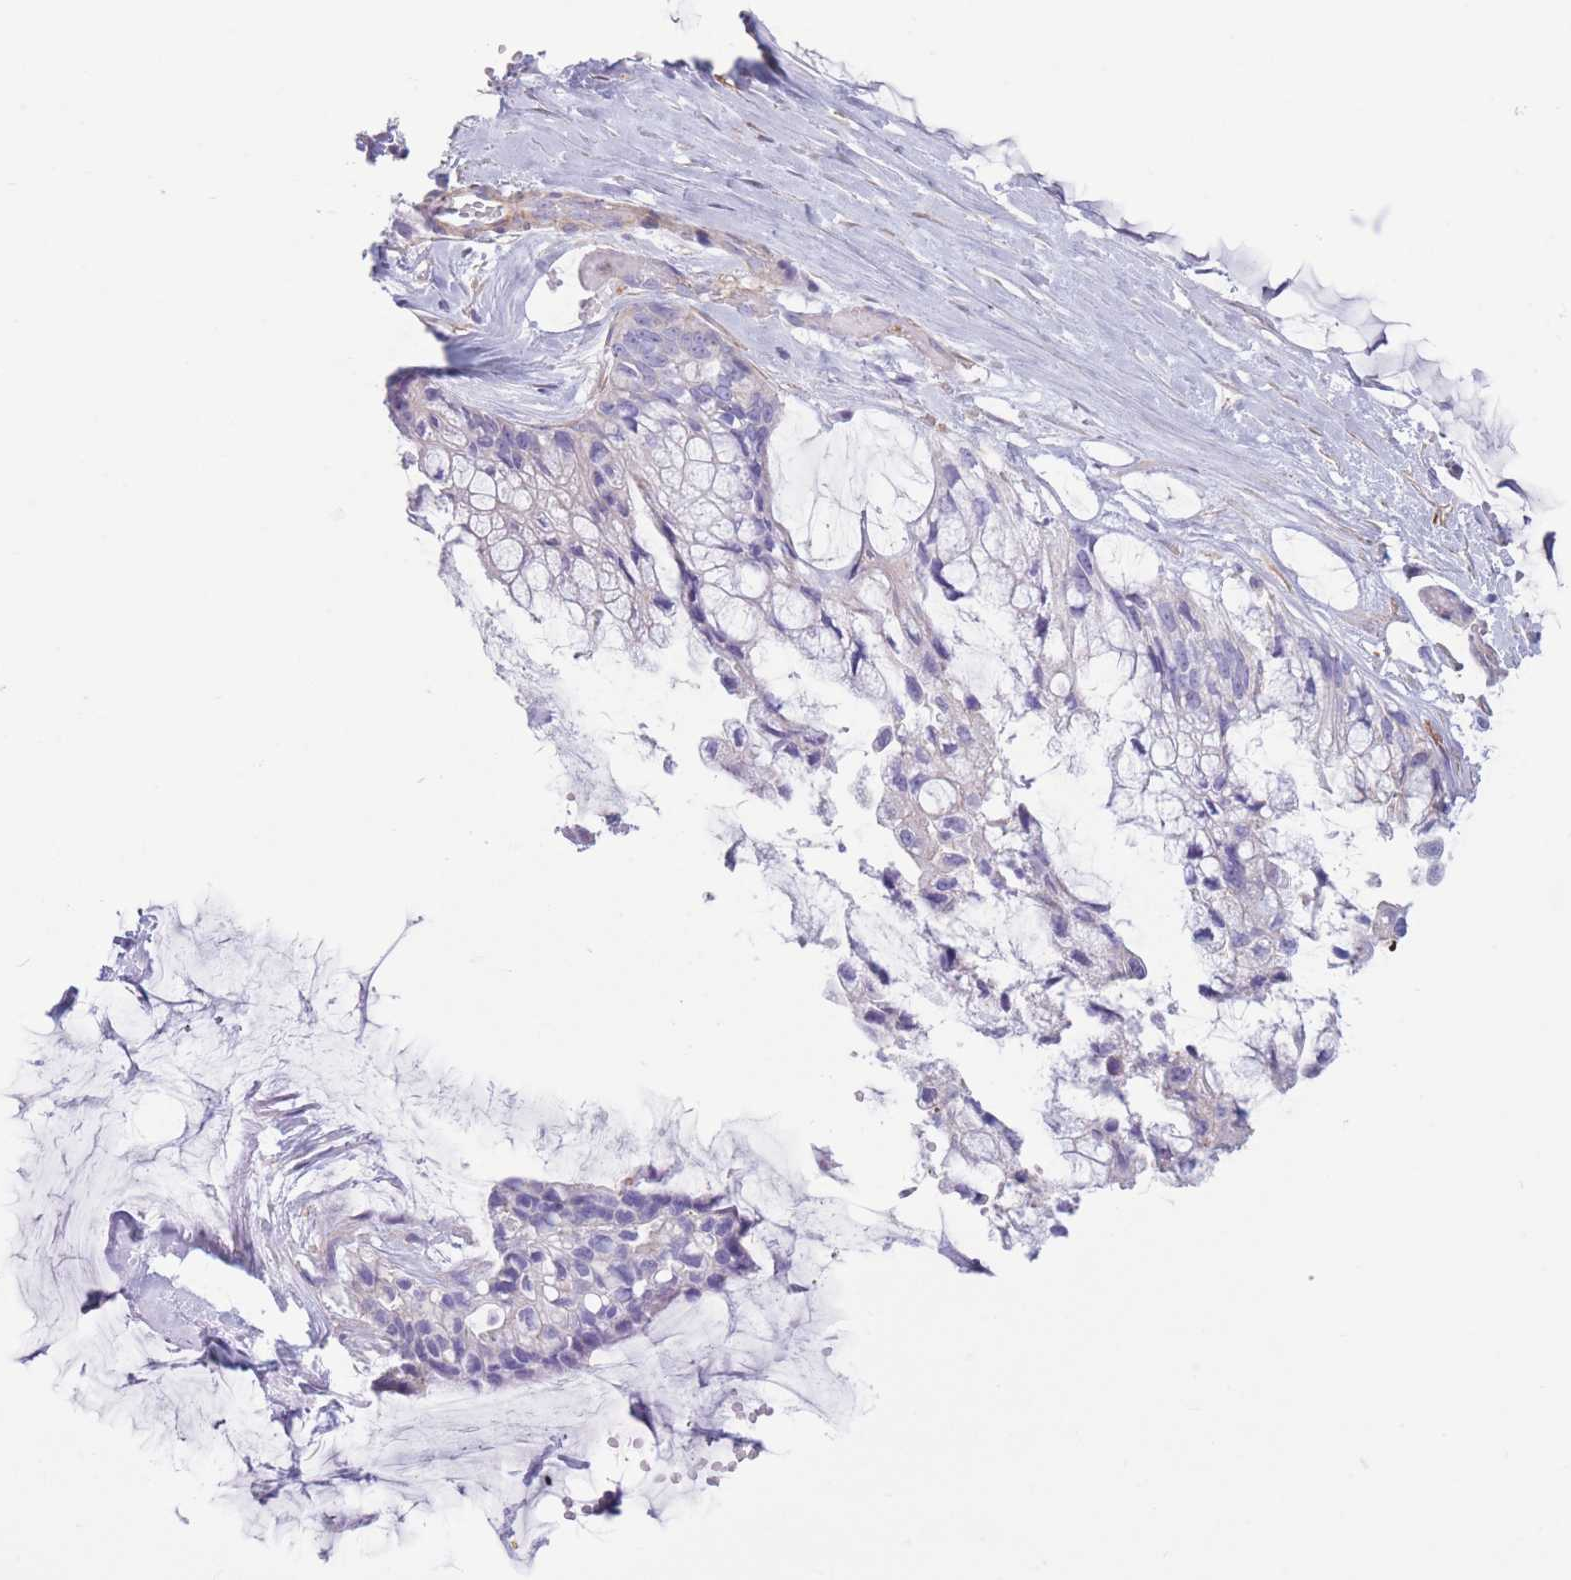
{"staining": {"intensity": "negative", "quantity": "none", "location": "none"}, "tissue": "ovarian cancer", "cell_type": "Tumor cells", "image_type": "cancer", "snomed": [{"axis": "morphology", "description": "Cystadenocarcinoma, mucinous, NOS"}, {"axis": "topography", "description": "Ovary"}], "caption": "This is an immunohistochemistry histopathology image of ovarian cancer. There is no expression in tumor cells.", "gene": "PDHA1", "patient": {"sex": "female", "age": 39}}